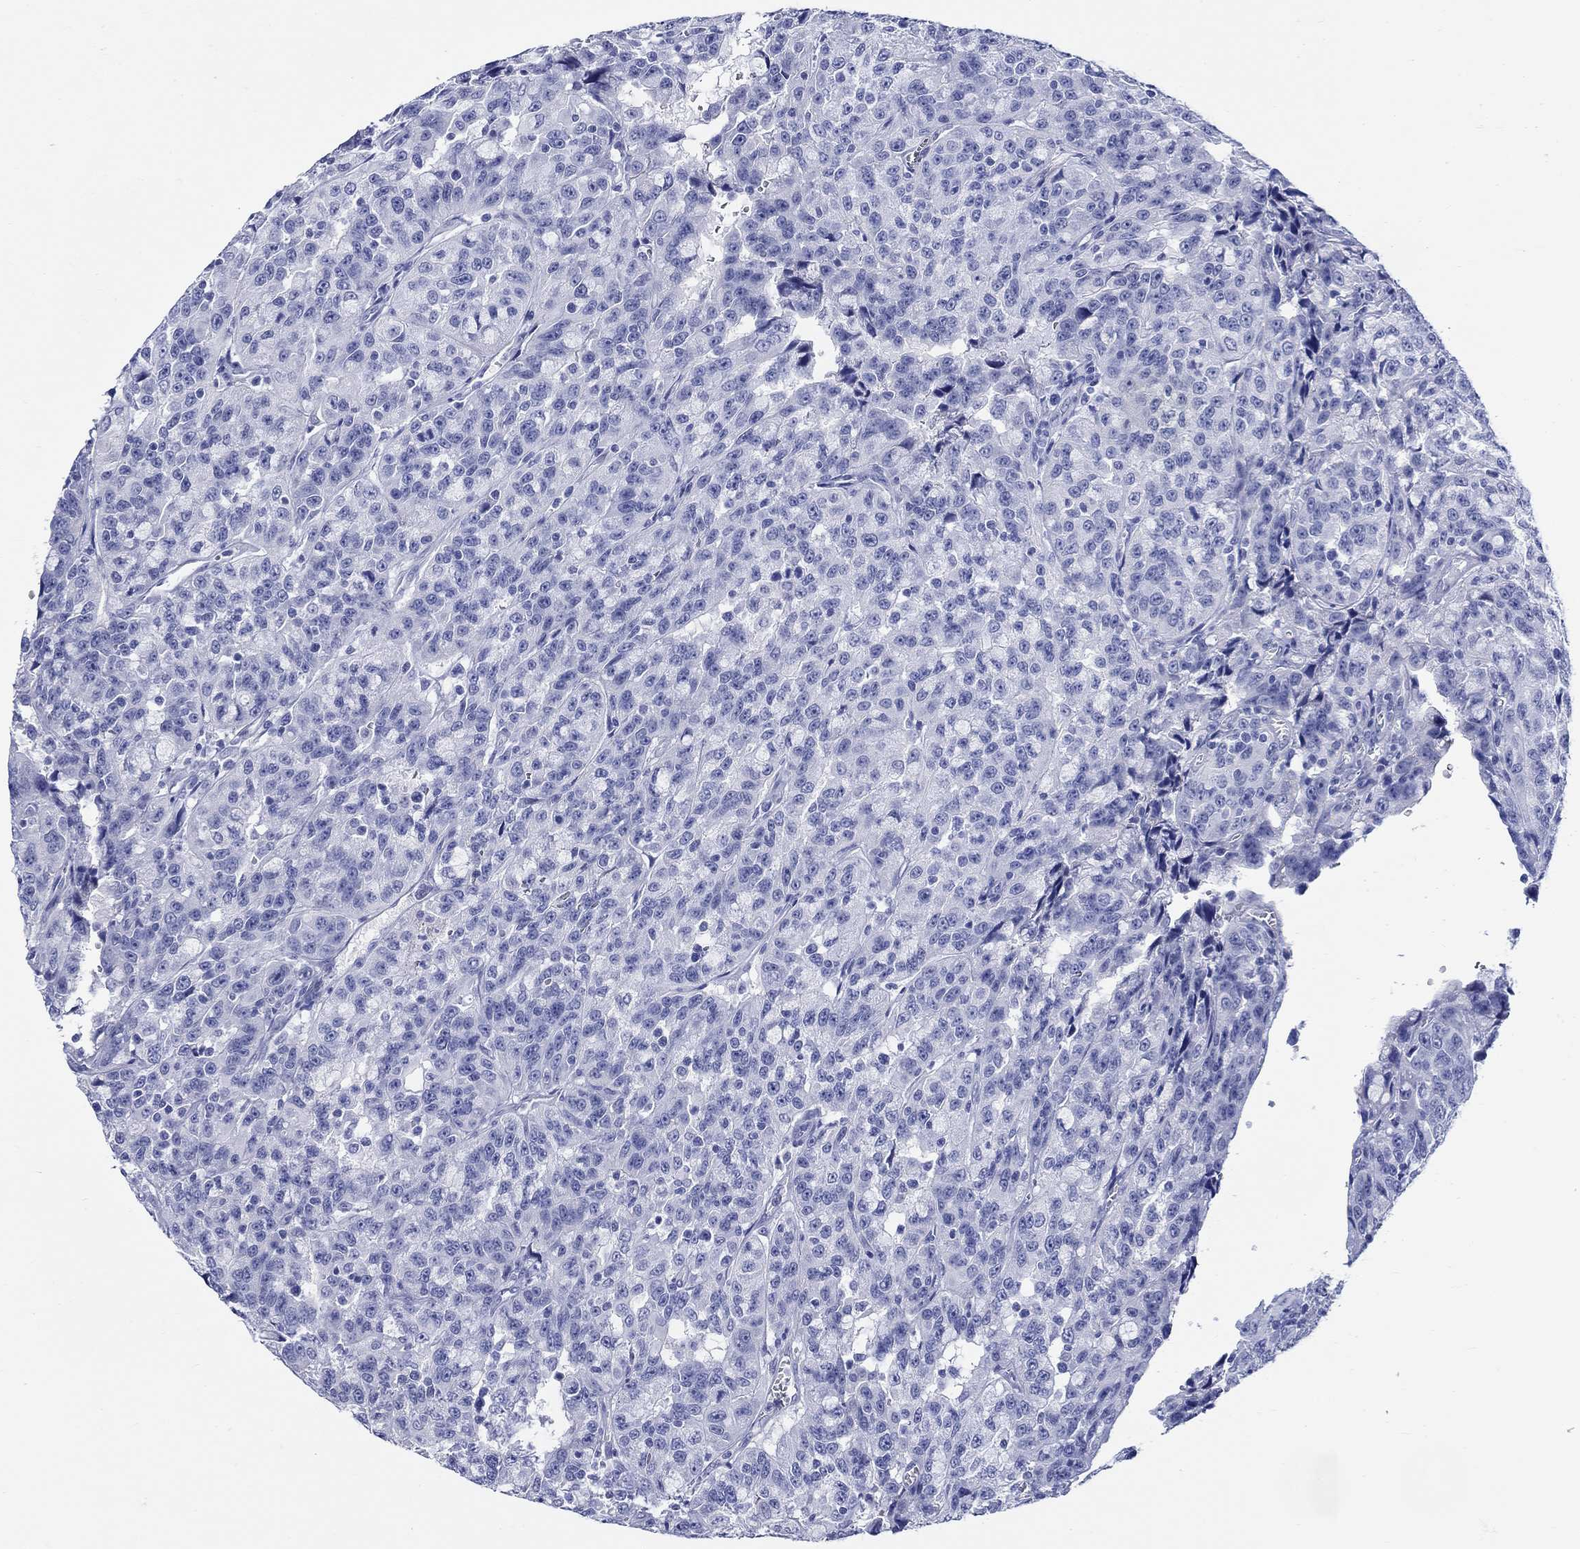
{"staining": {"intensity": "negative", "quantity": "none", "location": "none"}, "tissue": "urothelial cancer", "cell_type": "Tumor cells", "image_type": "cancer", "snomed": [{"axis": "morphology", "description": "Urothelial carcinoma, NOS"}, {"axis": "morphology", "description": "Urothelial carcinoma, High grade"}, {"axis": "topography", "description": "Urinary bladder"}], "caption": "Tumor cells show no significant protein expression in urothelial cancer.", "gene": "CRYGS", "patient": {"sex": "female", "age": 73}}